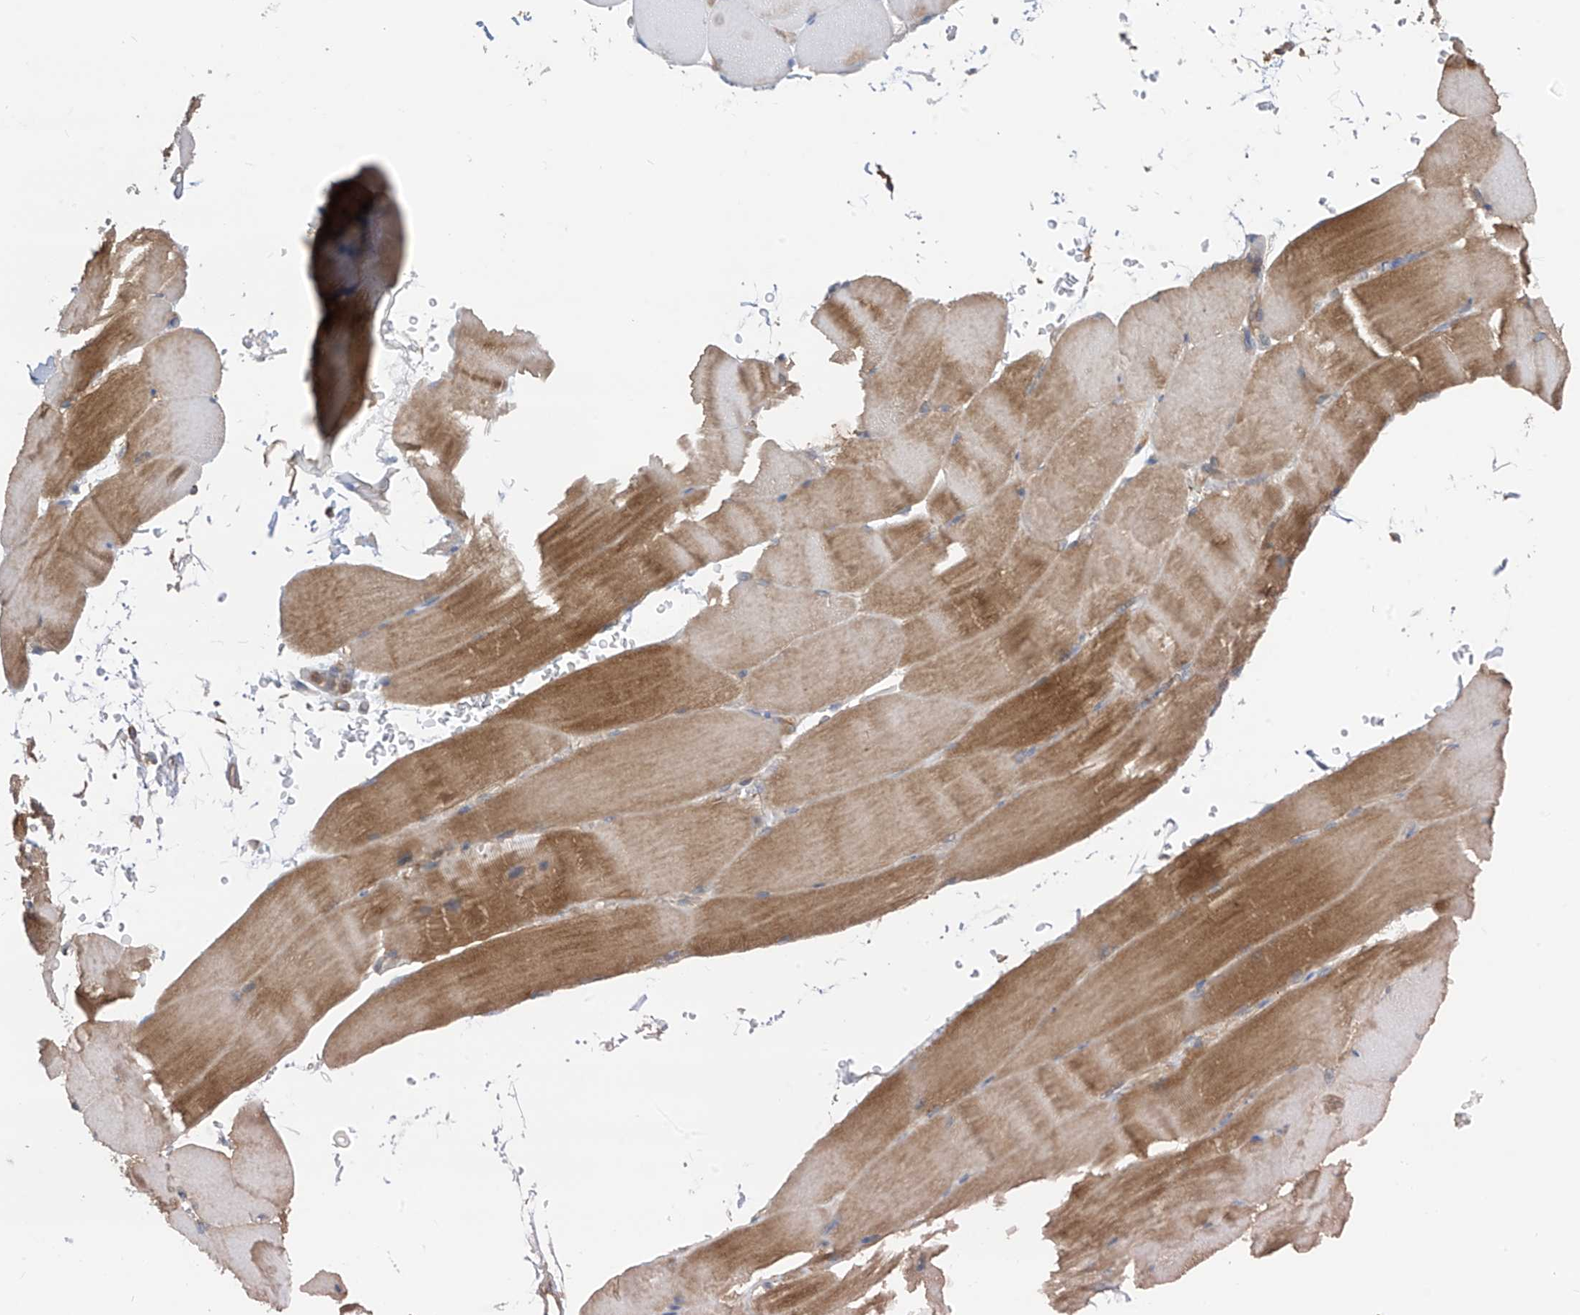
{"staining": {"intensity": "moderate", "quantity": "25%-75%", "location": "cytoplasmic/membranous"}, "tissue": "skeletal muscle", "cell_type": "Myocytes", "image_type": "normal", "snomed": [{"axis": "morphology", "description": "Normal tissue, NOS"}, {"axis": "topography", "description": "Skeletal muscle"}, {"axis": "topography", "description": "Parathyroid gland"}], "caption": "Skeletal muscle stained with immunohistochemistry exhibits moderate cytoplasmic/membranous expression in about 25%-75% of myocytes. The staining was performed using DAB (3,3'-diaminobenzidine), with brown indicating positive protein expression. Nuclei are stained blue with hematoxylin.", "gene": "PHACTR4", "patient": {"sex": "female", "age": 37}}